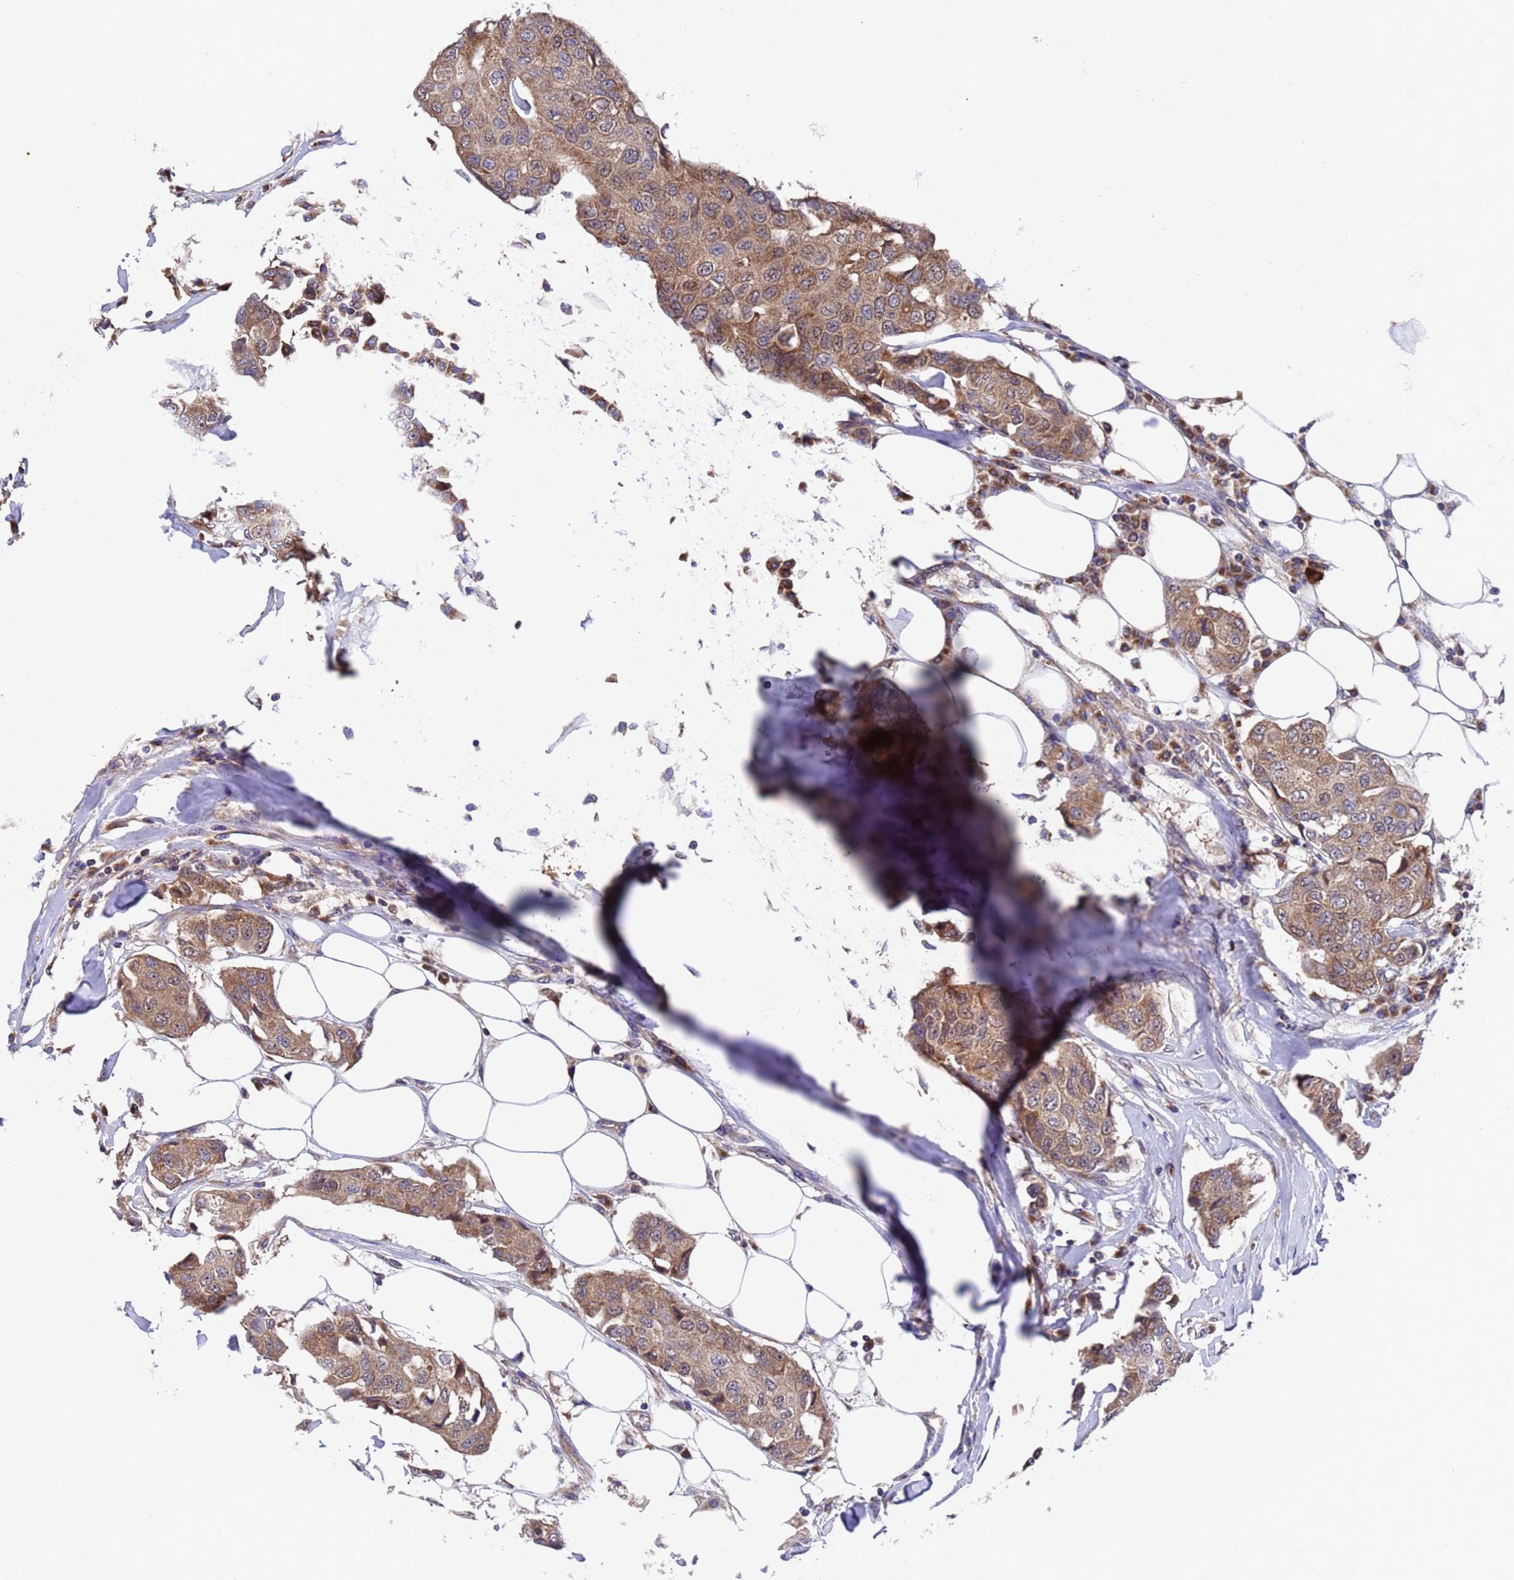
{"staining": {"intensity": "moderate", "quantity": ">75%", "location": "cytoplasmic/membranous"}, "tissue": "breast cancer", "cell_type": "Tumor cells", "image_type": "cancer", "snomed": [{"axis": "morphology", "description": "Duct carcinoma"}, {"axis": "topography", "description": "Breast"}], "caption": "IHC image of neoplastic tissue: breast cancer stained using immunohistochemistry (IHC) reveals medium levels of moderate protein expression localized specifically in the cytoplasmic/membranous of tumor cells, appearing as a cytoplasmic/membranous brown color.", "gene": "TSR3", "patient": {"sex": "female", "age": 80}}